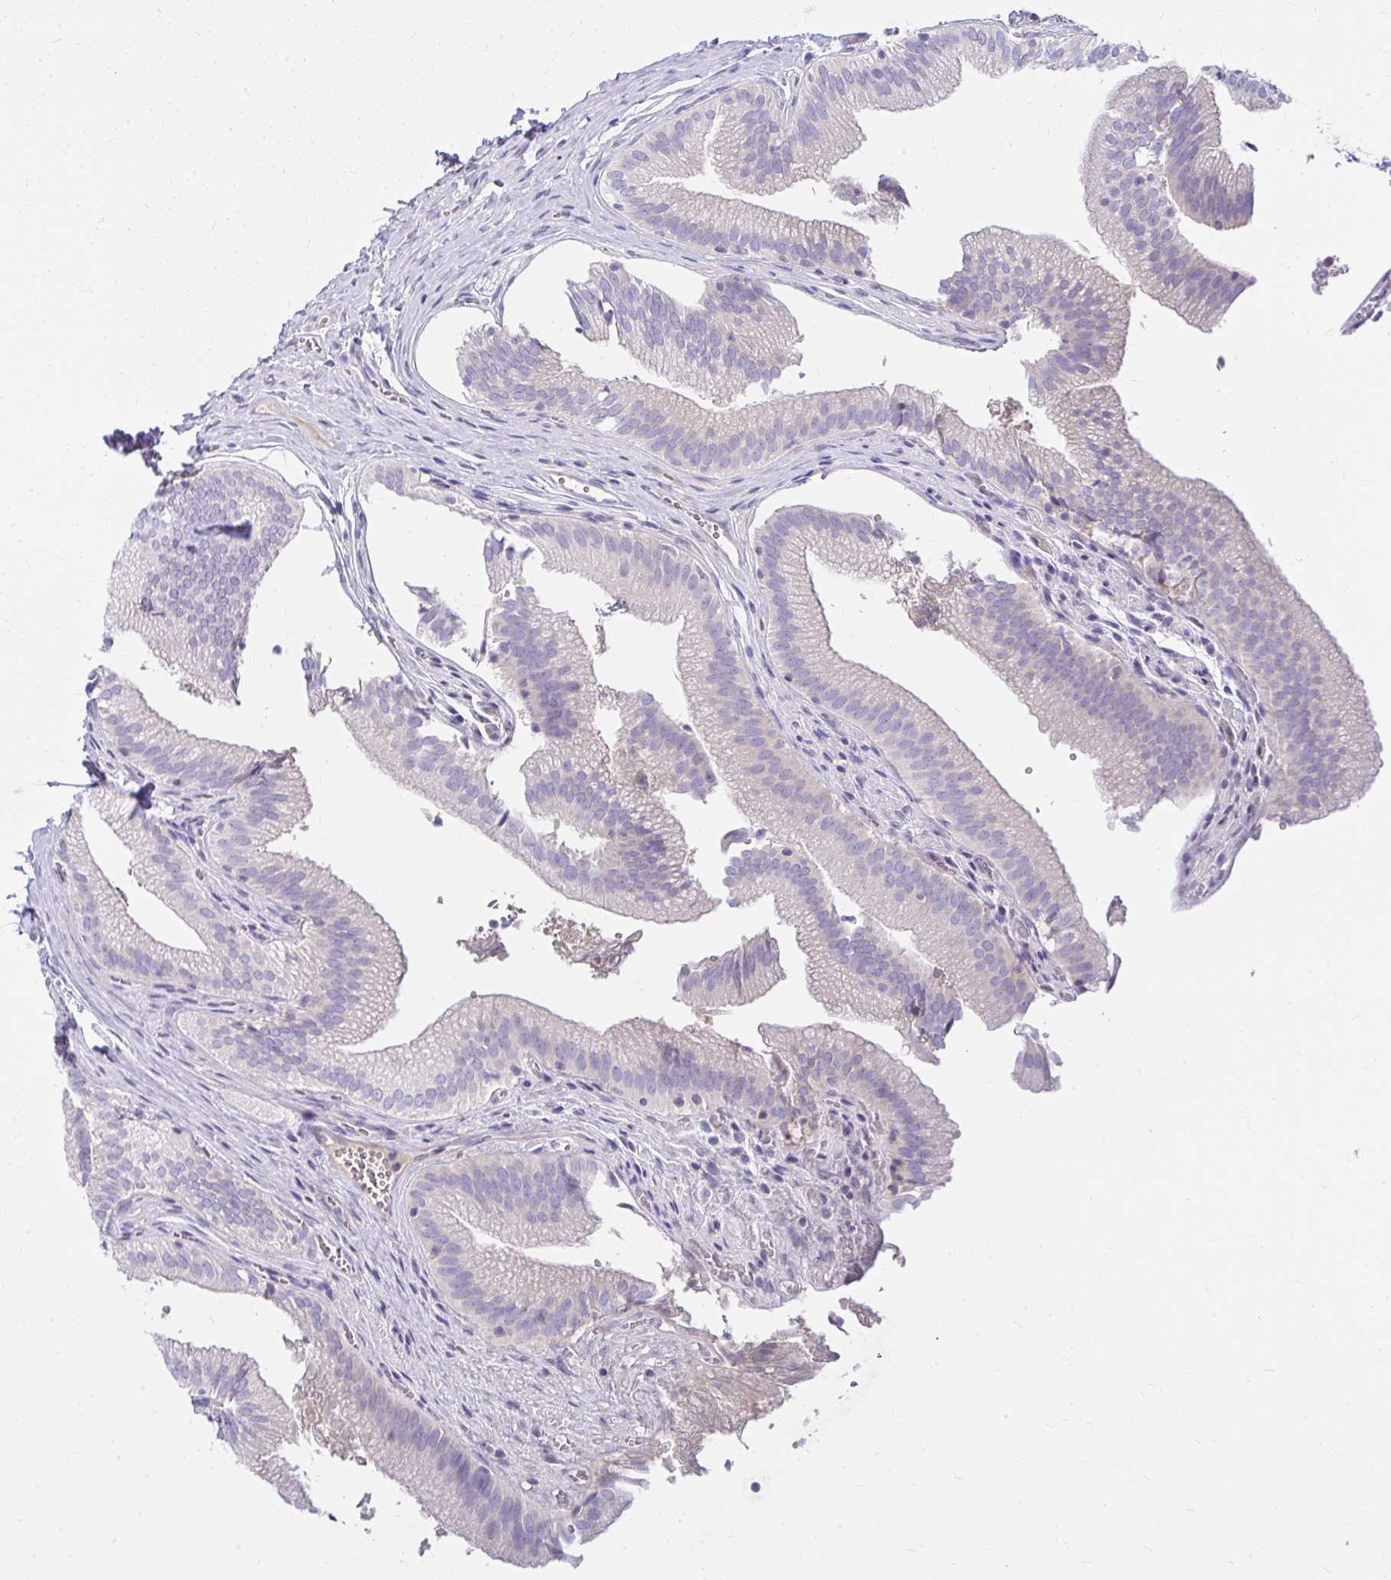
{"staining": {"intensity": "negative", "quantity": "none", "location": "none"}, "tissue": "gallbladder", "cell_type": "Glandular cells", "image_type": "normal", "snomed": [{"axis": "morphology", "description": "Normal tissue, NOS"}, {"axis": "topography", "description": "Gallbladder"}, {"axis": "topography", "description": "Peripheral nerve tissue"}], "caption": "There is no significant positivity in glandular cells of gallbladder. Brightfield microscopy of immunohistochemistry stained with DAB (brown) and hematoxylin (blue), captured at high magnification.", "gene": "LRRC36", "patient": {"sex": "male", "age": 17}}